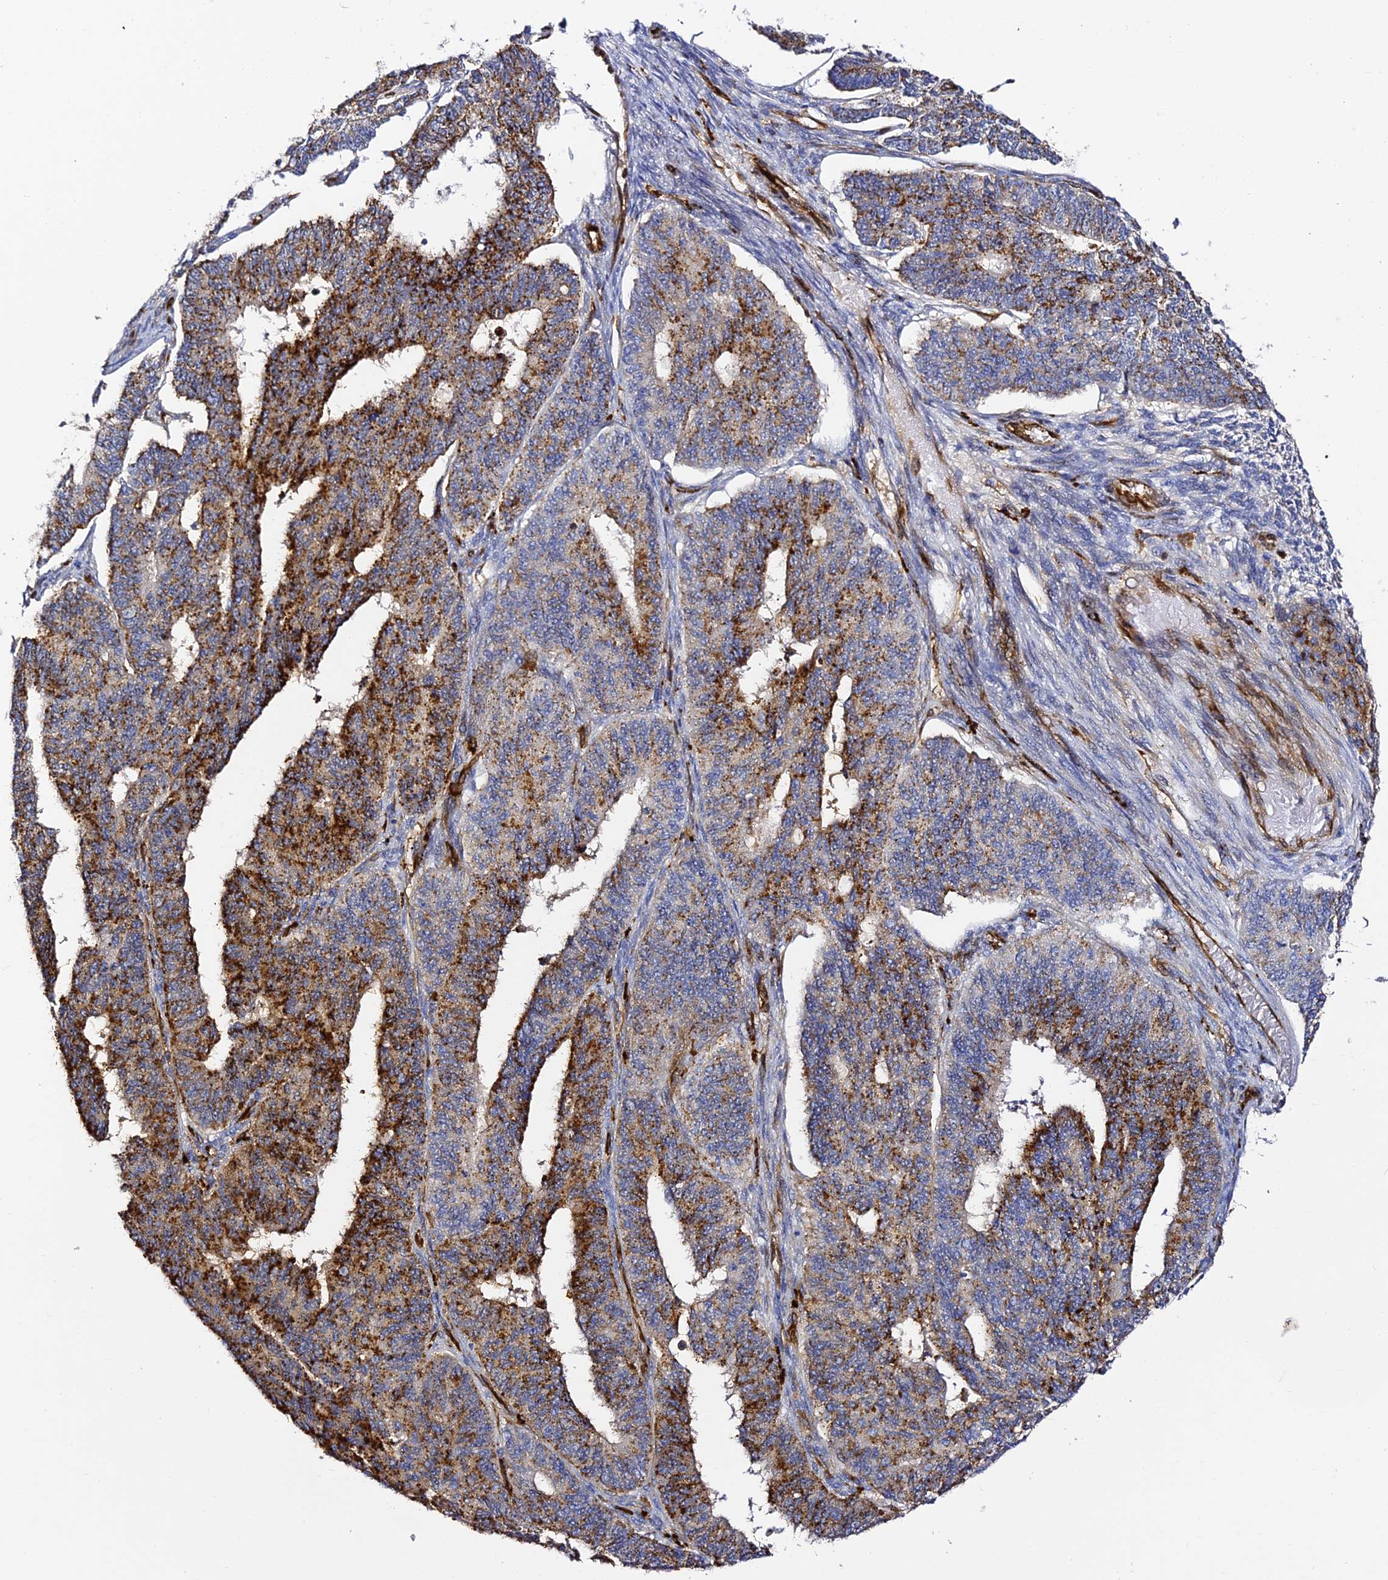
{"staining": {"intensity": "strong", "quantity": "25%-75%", "location": "cytoplasmic/membranous"}, "tissue": "endometrial cancer", "cell_type": "Tumor cells", "image_type": "cancer", "snomed": [{"axis": "morphology", "description": "Adenocarcinoma, NOS"}, {"axis": "topography", "description": "Endometrium"}], "caption": "Human endometrial adenocarcinoma stained with a protein marker demonstrates strong staining in tumor cells.", "gene": "TRPV2", "patient": {"sex": "female", "age": 32}}